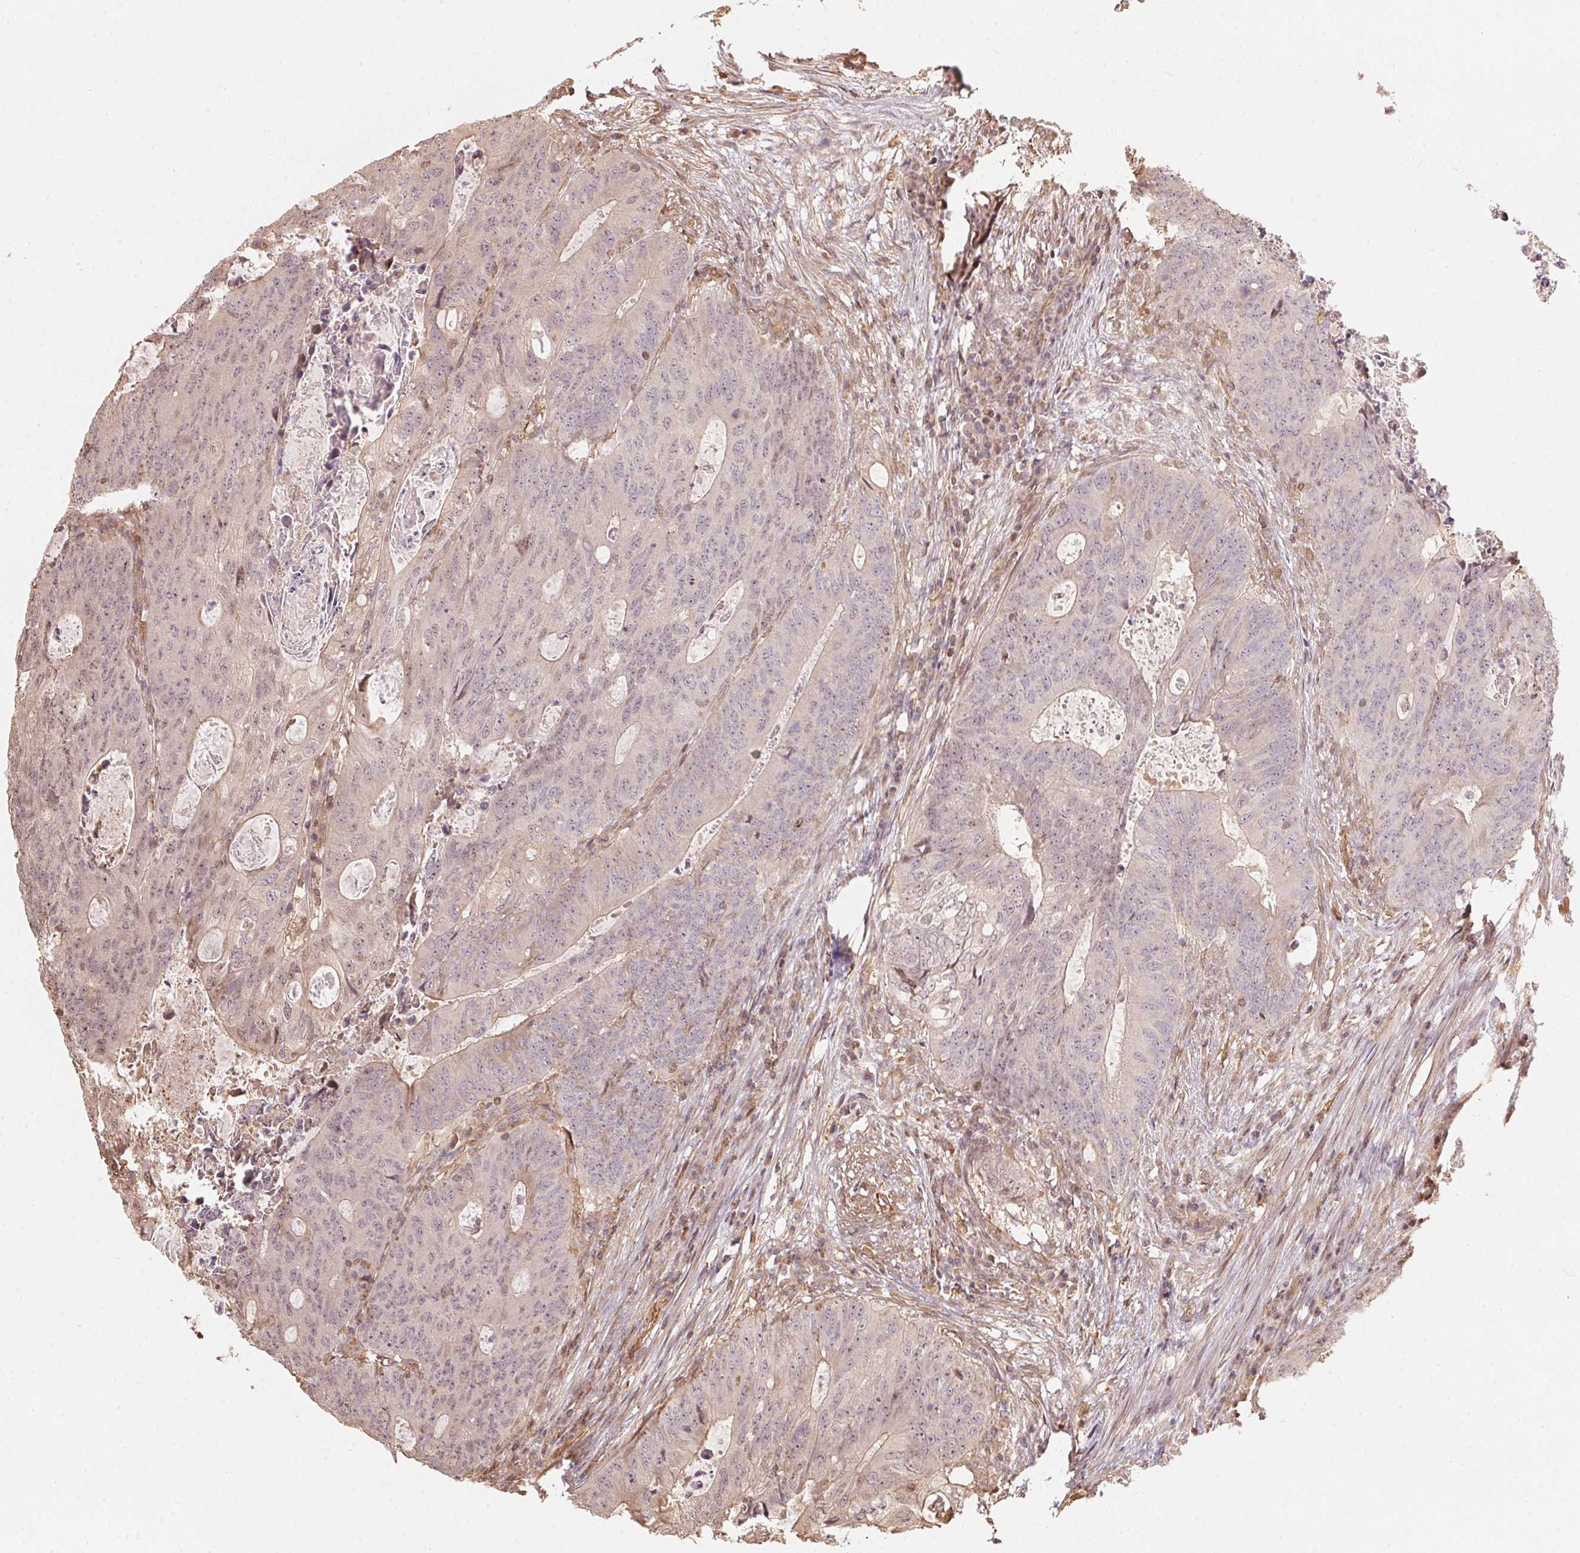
{"staining": {"intensity": "weak", "quantity": "<25%", "location": "cytoplasmic/membranous,nuclear"}, "tissue": "colorectal cancer", "cell_type": "Tumor cells", "image_type": "cancer", "snomed": [{"axis": "morphology", "description": "Adenocarcinoma, NOS"}, {"axis": "topography", "description": "Colon"}], "caption": "Immunohistochemistry of human colorectal cancer reveals no expression in tumor cells.", "gene": "FOXR2", "patient": {"sex": "male", "age": 67}}